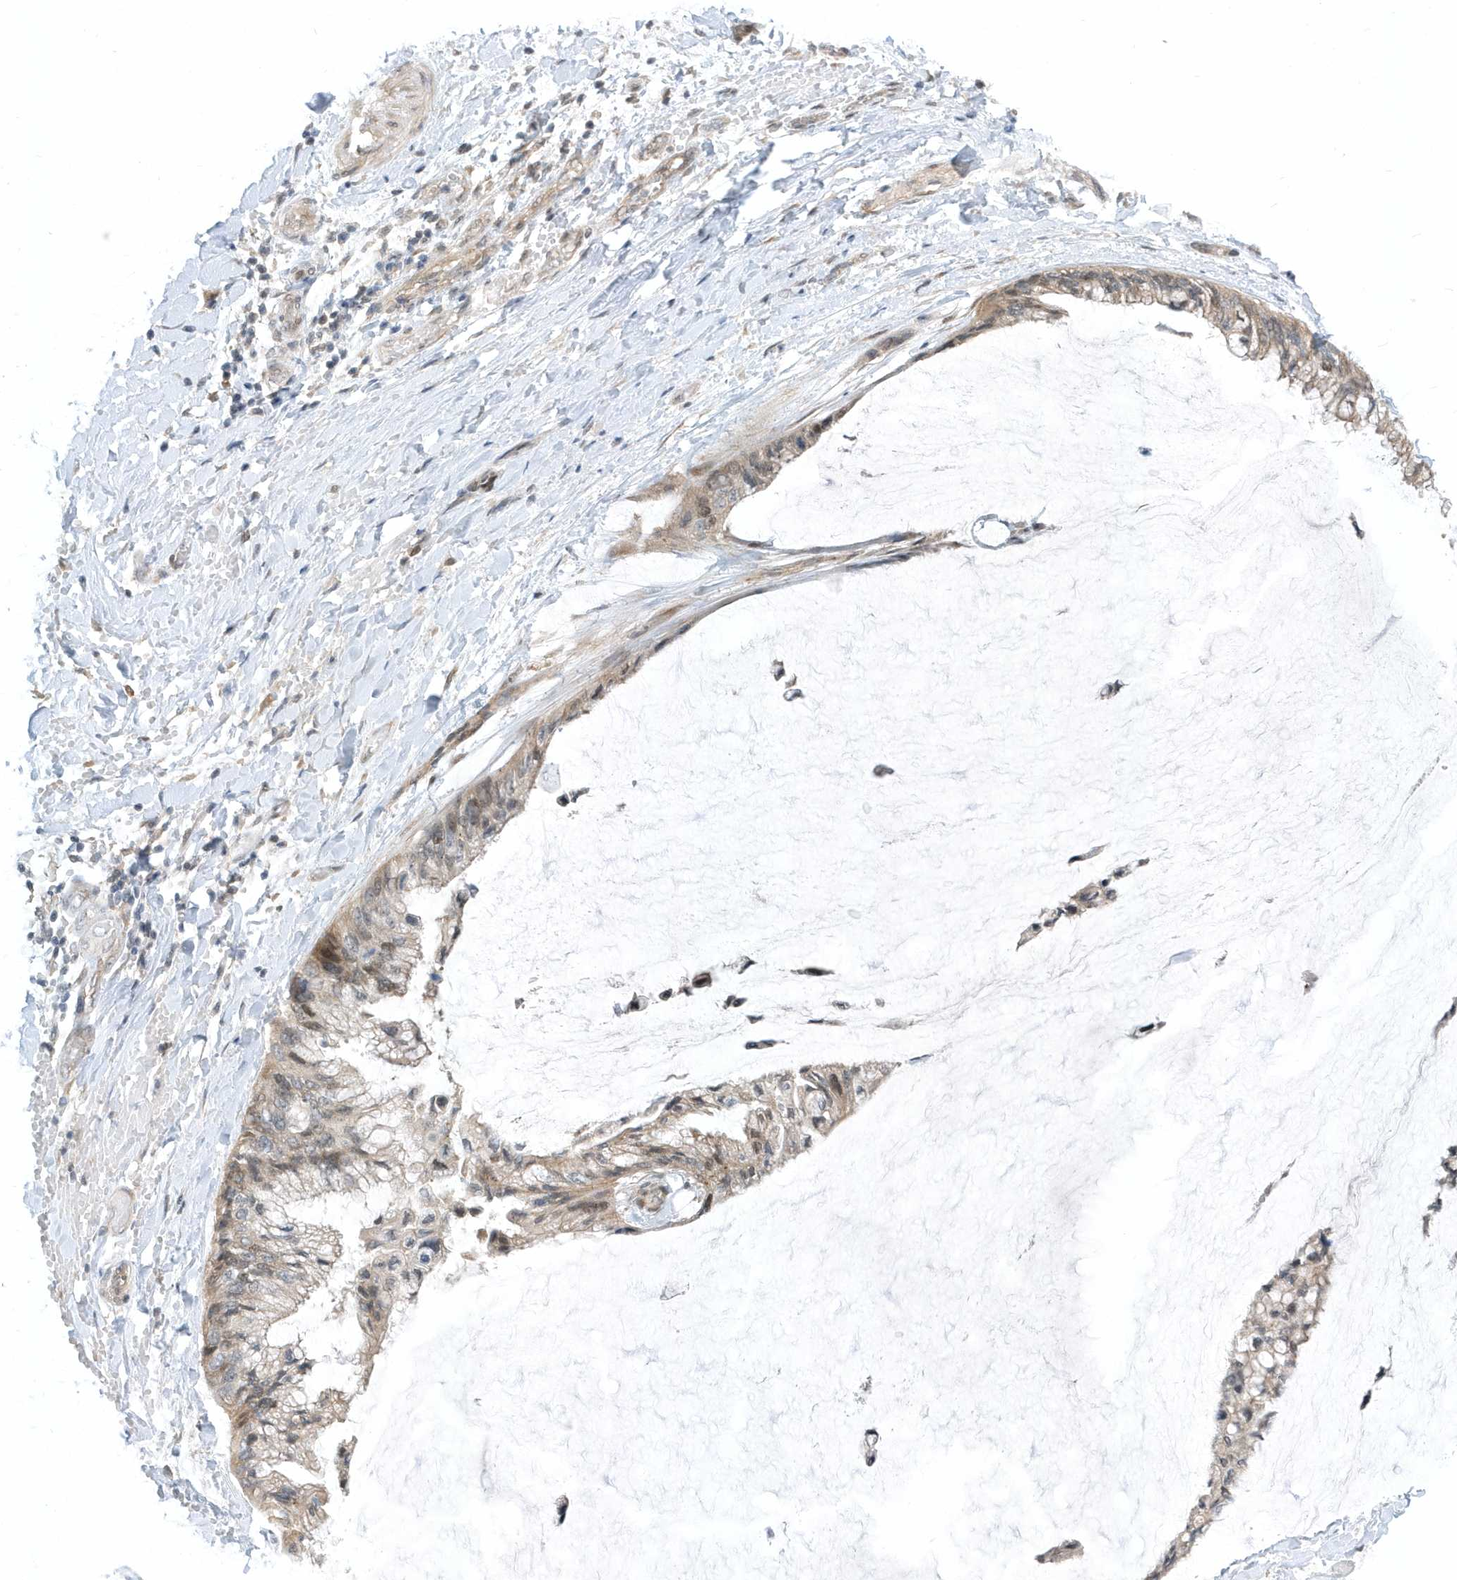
{"staining": {"intensity": "moderate", "quantity": "<25%", "location": "nuclear"}, "tissue": "ovarian cancer", "cell_type": "Tumor cells", "image_type": "cancer", "snomed": [{"axis": "morphology", "description": "Cystadenocarcinoma, mucinous, NOS"}, {"axis": "topography", "description": "Ovary"}], "caption": "An image showing moderate nuclear expression in approximately <25% of tumor cells in ovarian cancer (mucinous cystadenocarcinoma), as visualized by brown immunohistochemical staining.", "gene": "USP53", "patient": {"sex": "female", "age": 39}}